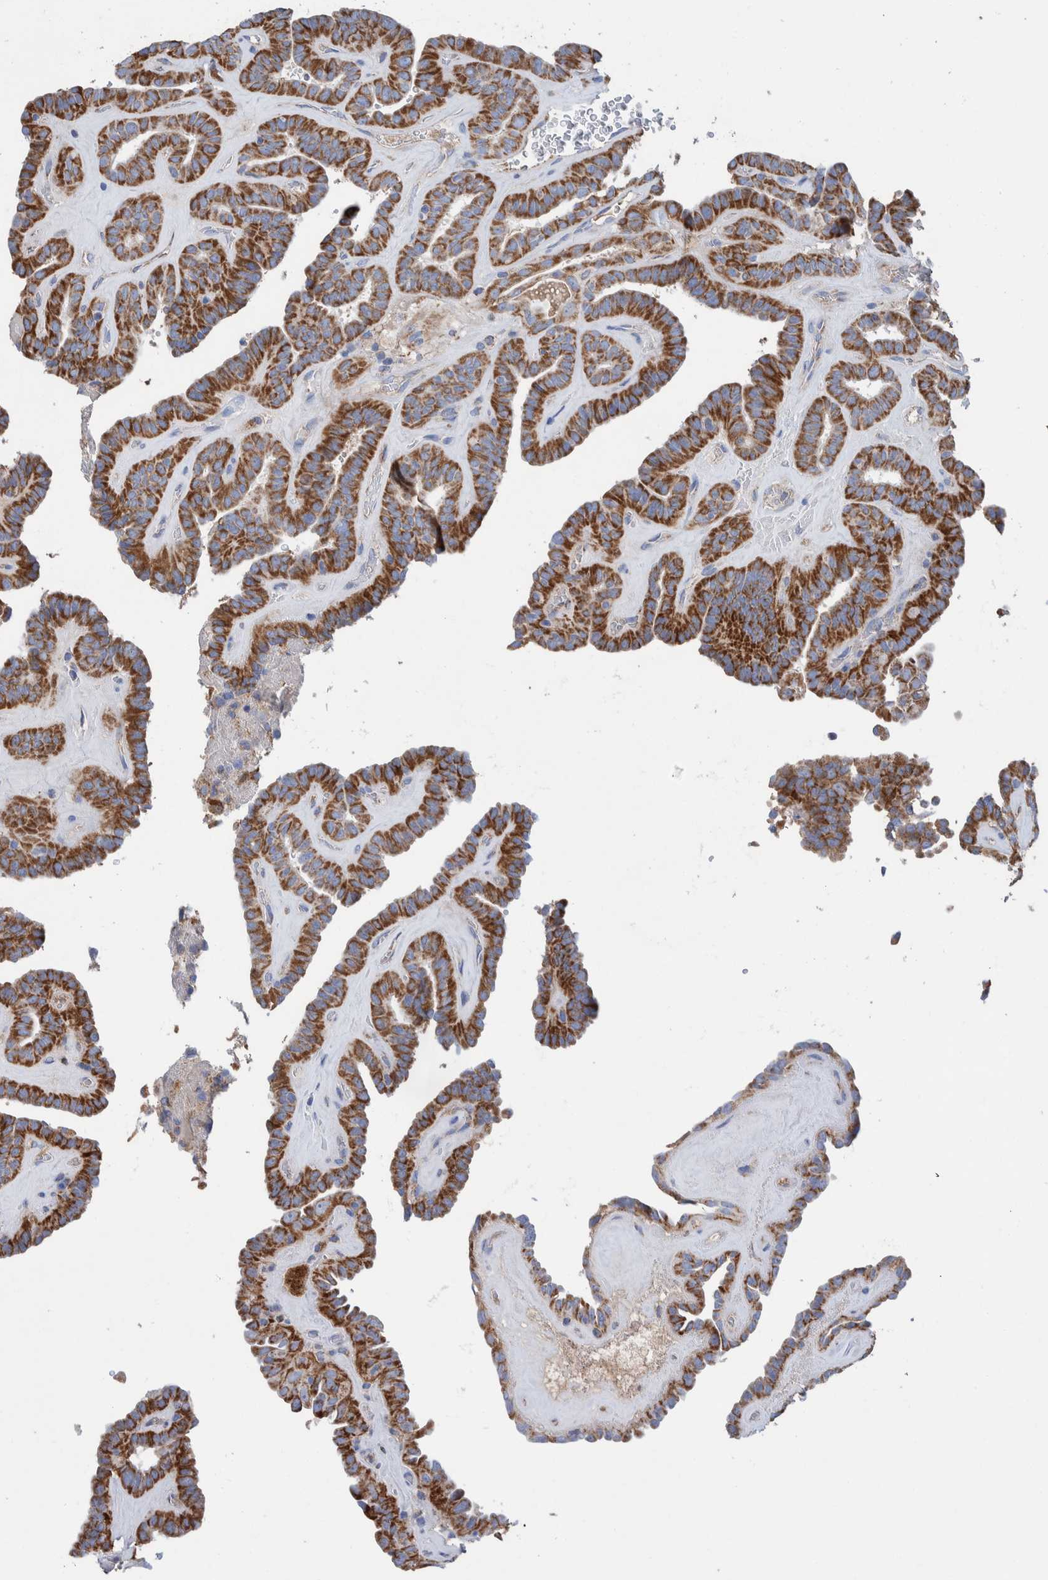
{"staining": {"intensity": "strong", "quantity": ">75%", "location": "cytoplasmic/membranous"}, "tissue": "thyroid cancer", "cell_type": "Tumor cells", "image_type": "cancer", "snomed": [{"axis": "morphology", "description": "Papillary adenocarcinoma, NOS"}, {"axis": "topography", "description": "Thyroid gland"}], "caption": "Protein analysis of papillary adenocarcinoma (thyroid) tissue exhibits strong cytoplasmic/membranous positivity in about >75% of tumor cells. (DAB (3,3'-diaminobenzidine) = brown stain, brightfield microscopy at high magnification).", "gene": "DECR1", "patient": {"sex": "male", "age": 77}}